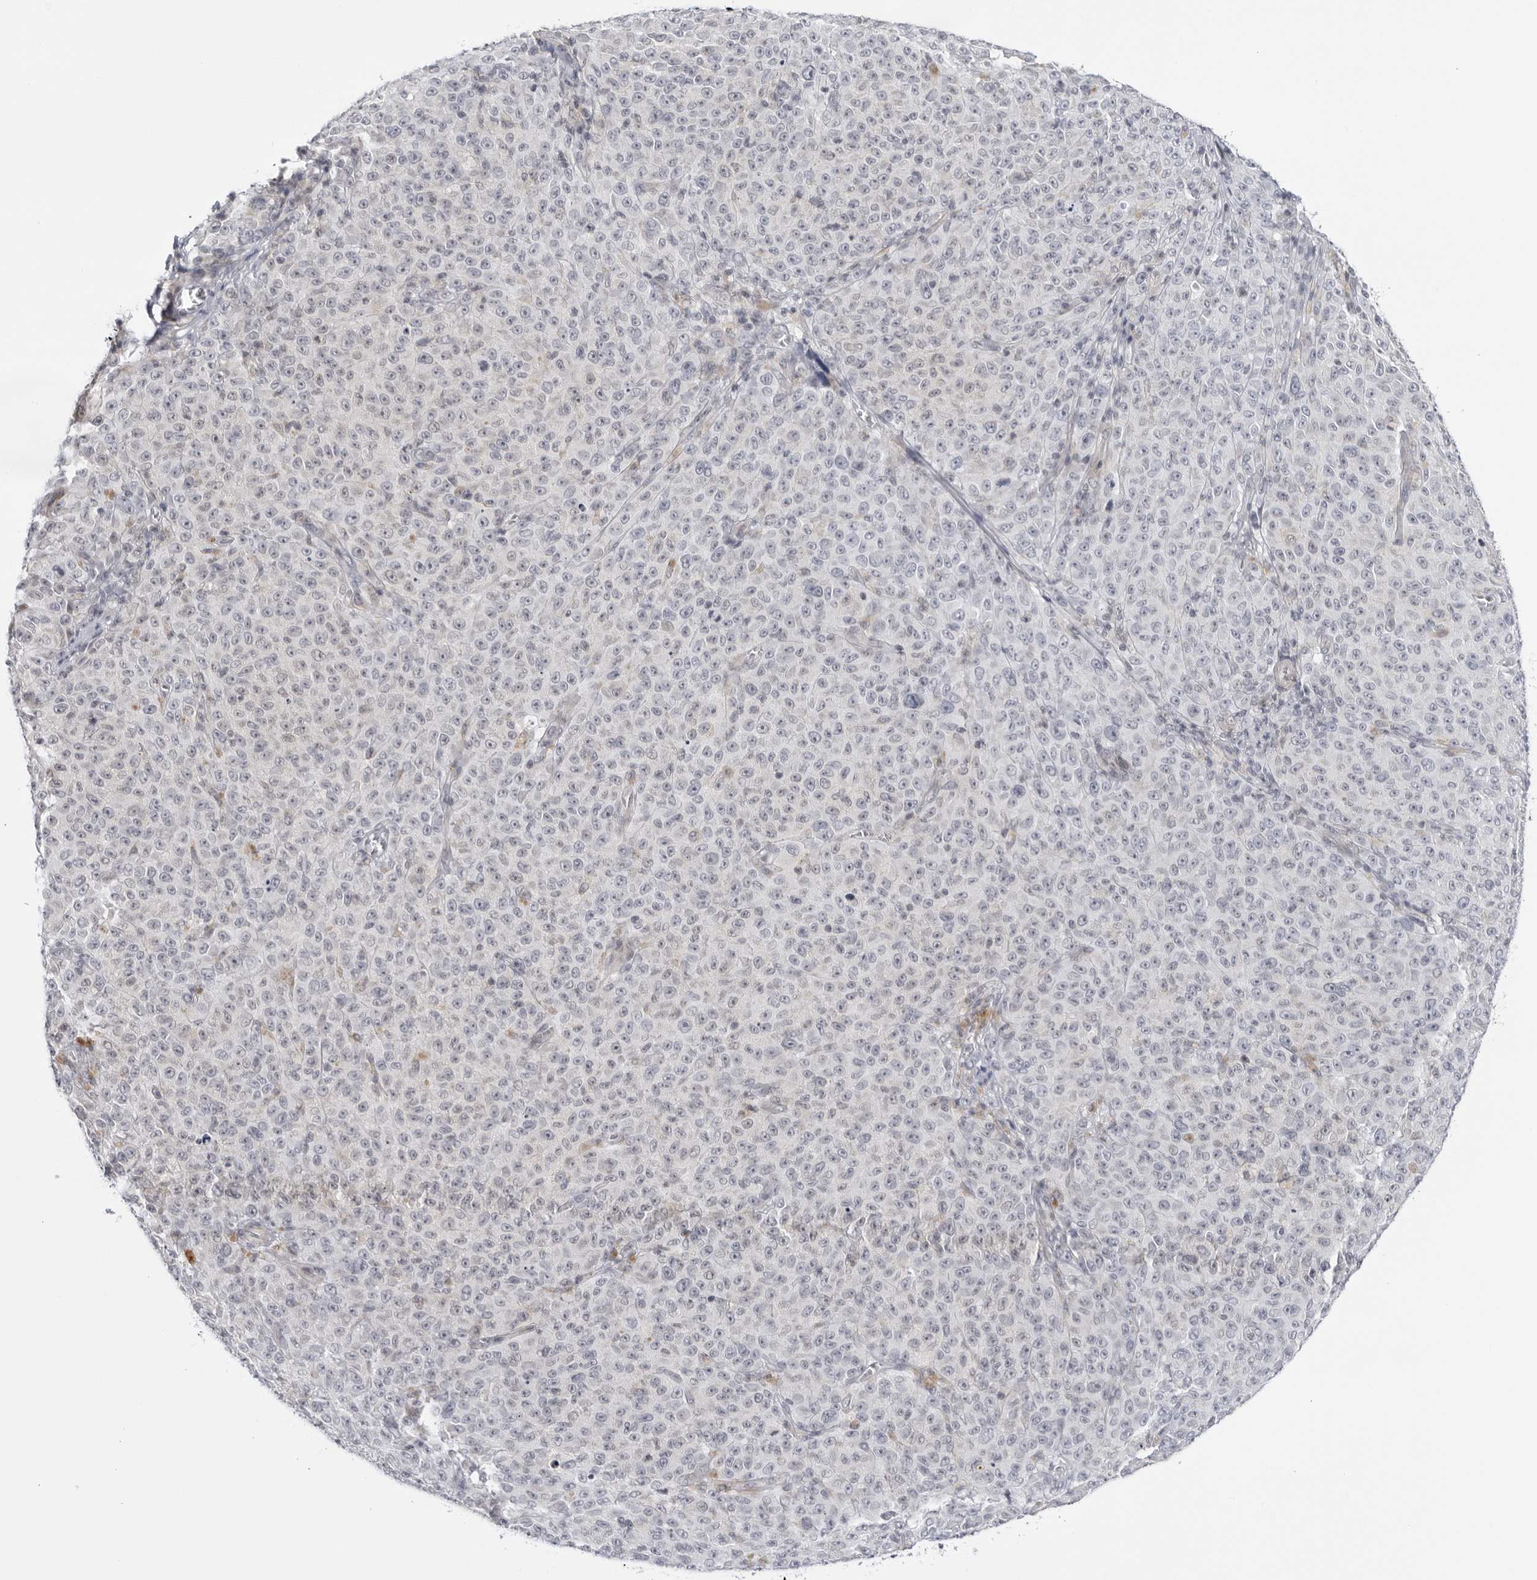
{"staining": {"intensity": "negative", "quantity": "none", "location": "none"}, "tissue": "melanoma", "cell_type": "Tumor cells", "image_type": "cancer", "snomed": [{"axis": "morphology", "description": "Malignant melanoma, NOS"}, {"axis": "topography", "description": "Skin"}], "caption": "Tumor cells are negative for brown protein staining in malignant melanoma.", "gene": "CNBD1", "patient": {"sex": "female", "age": 82}}